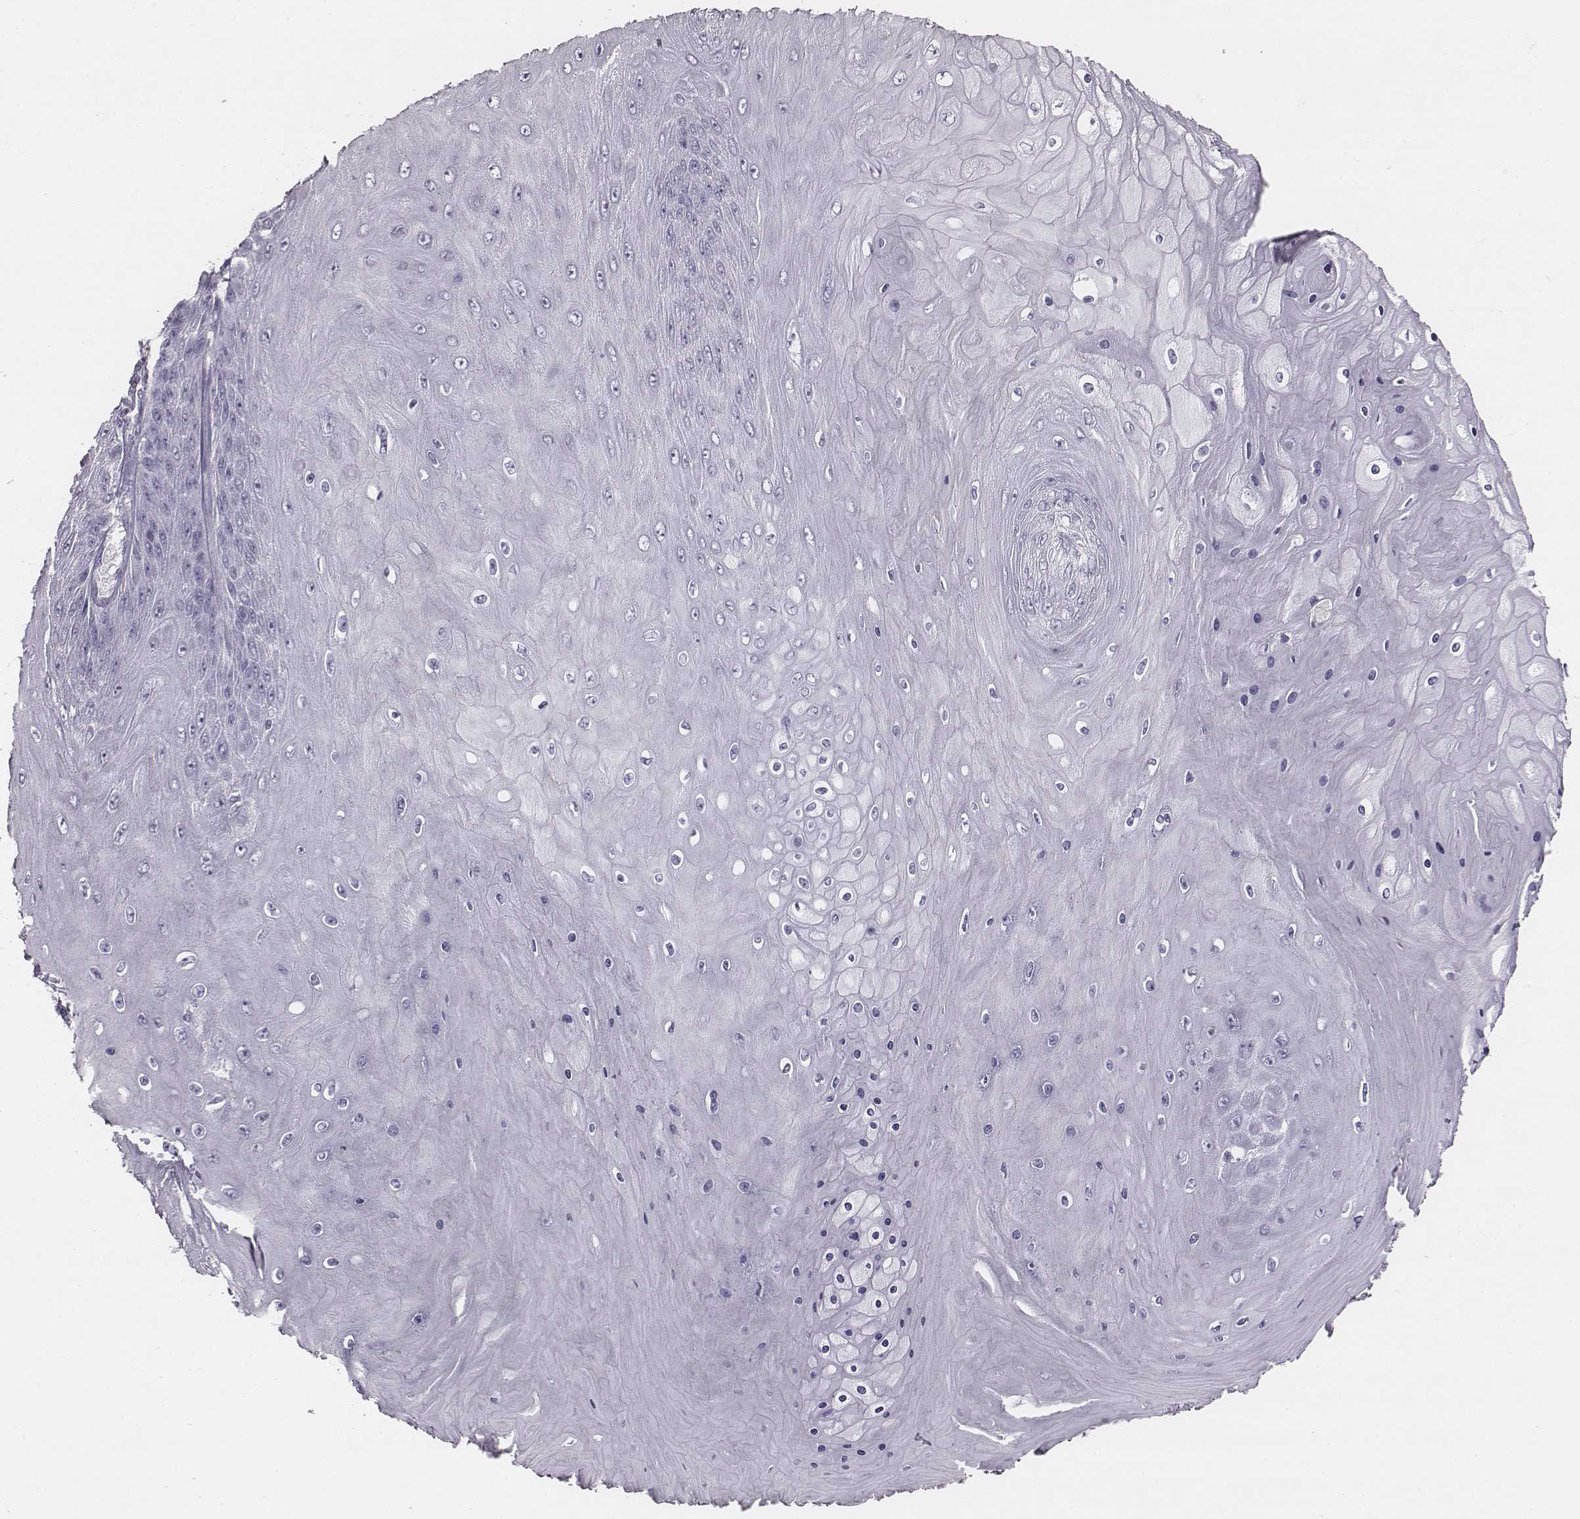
{"staining": {"intensity": "negative", "quantity": "none", "location": "none"}, "tissue": "skin cancer", "cell_type": "Tumor cells", "image_type": "cancer", "snomed": [{"axis": "morphology", "description": "Squamous cell carcinoma, NOS"}, {"axis": "topography", "description": "Skin"}], "caption": "A high-resolution image shows immunohistochemistry (IHC) staining of skin cancer, which exhibits no significant expression in tumor cells.", "gene": "PDE8B", "patient": {"sex": "male", "age": 62}}